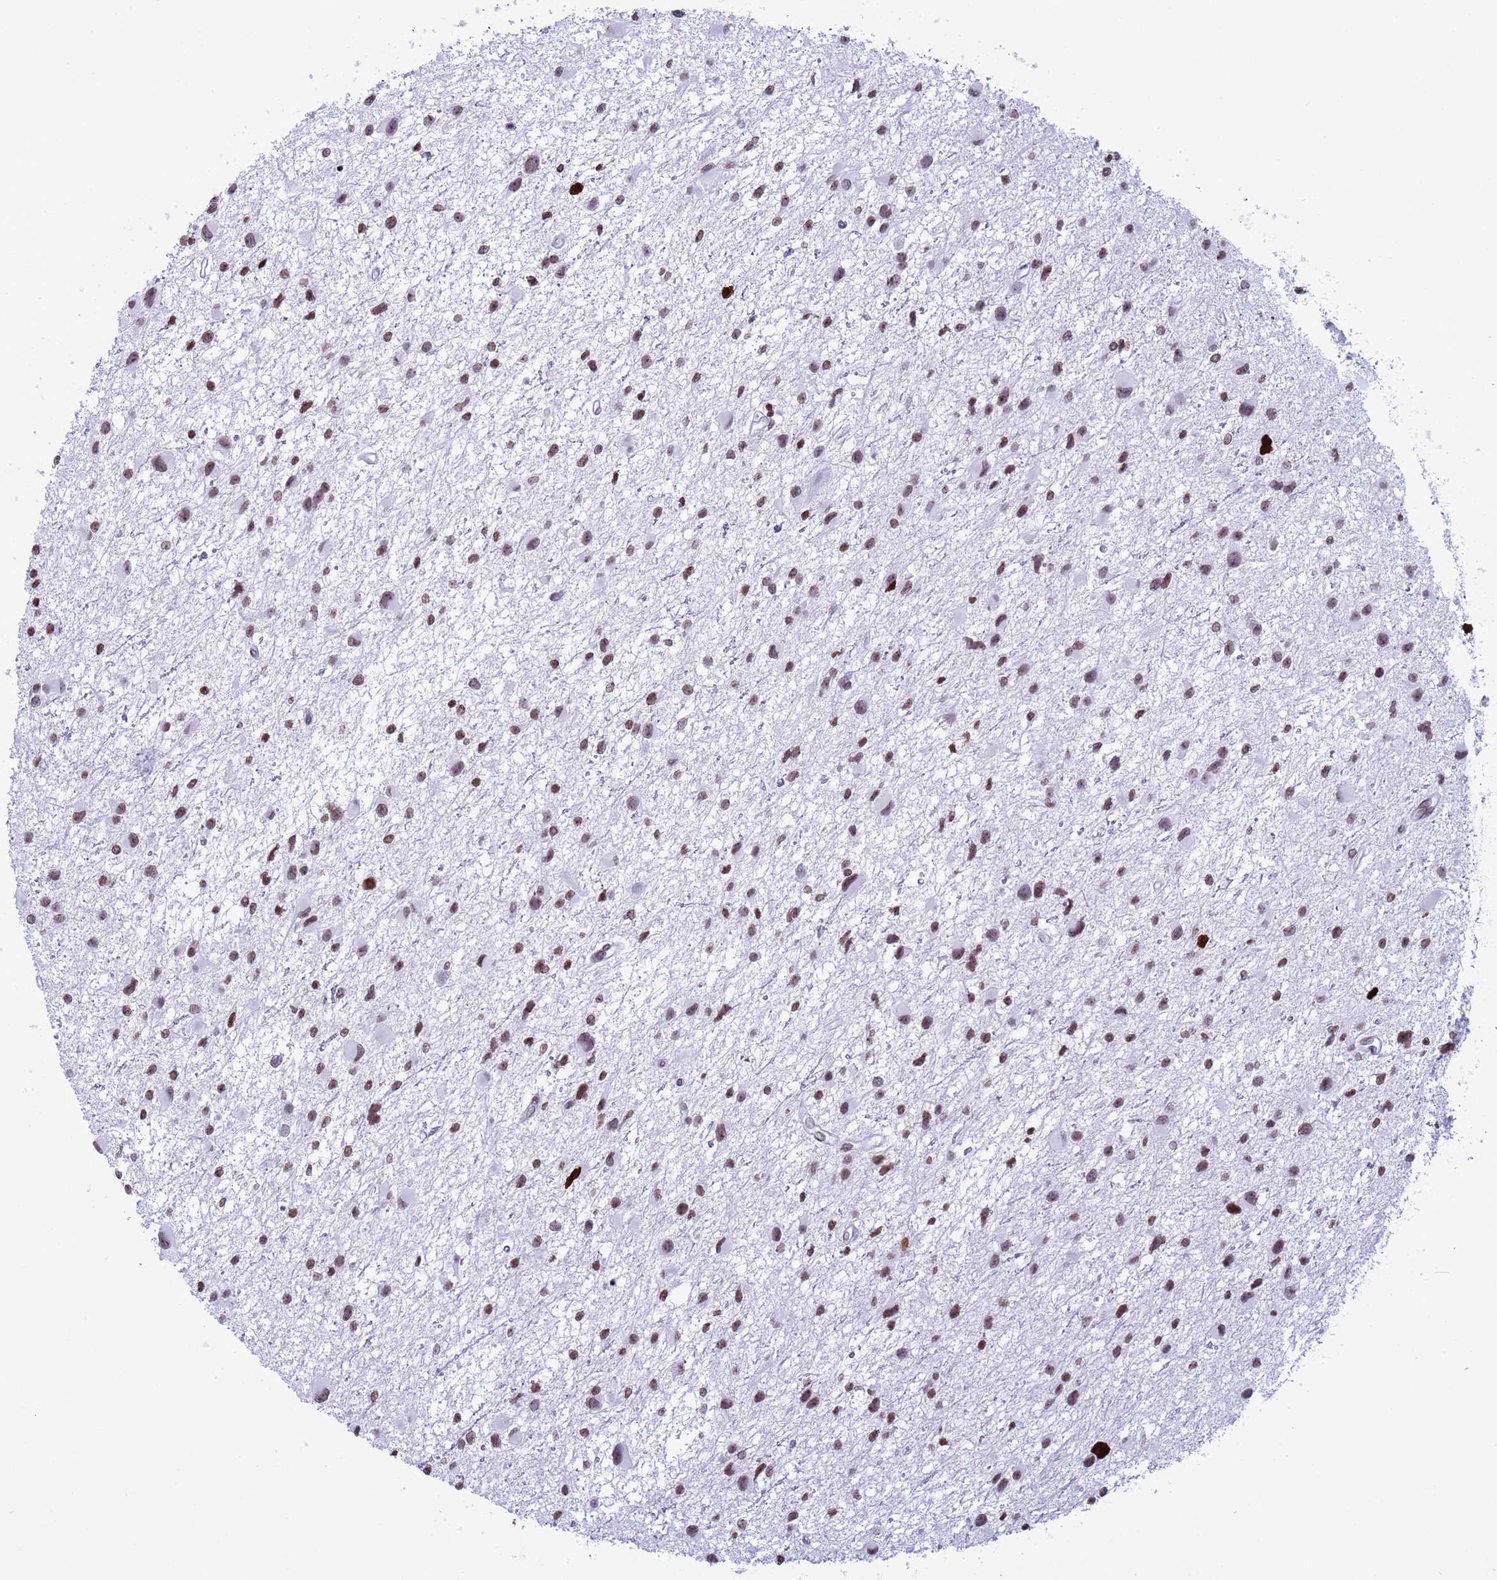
{"staining": {"intensity": "moderate", "quantity": ">75%", "location": "nuclear"}, "tissue": "glioma", "cell_type": "Tumor cells", "image_type": "cancer", "snomed": [{"axis": "morphology", "description": "Glioma, malignant, Low grade"}, {"axis": "topography", "description": "Brain"}], "caption": "Glioma stained with a brown dye shows moderate nuclear positive expression in approximately >75% of tumor cells.", "gene": "H4C8", "patient": {"sex": "female", "age": 32}}